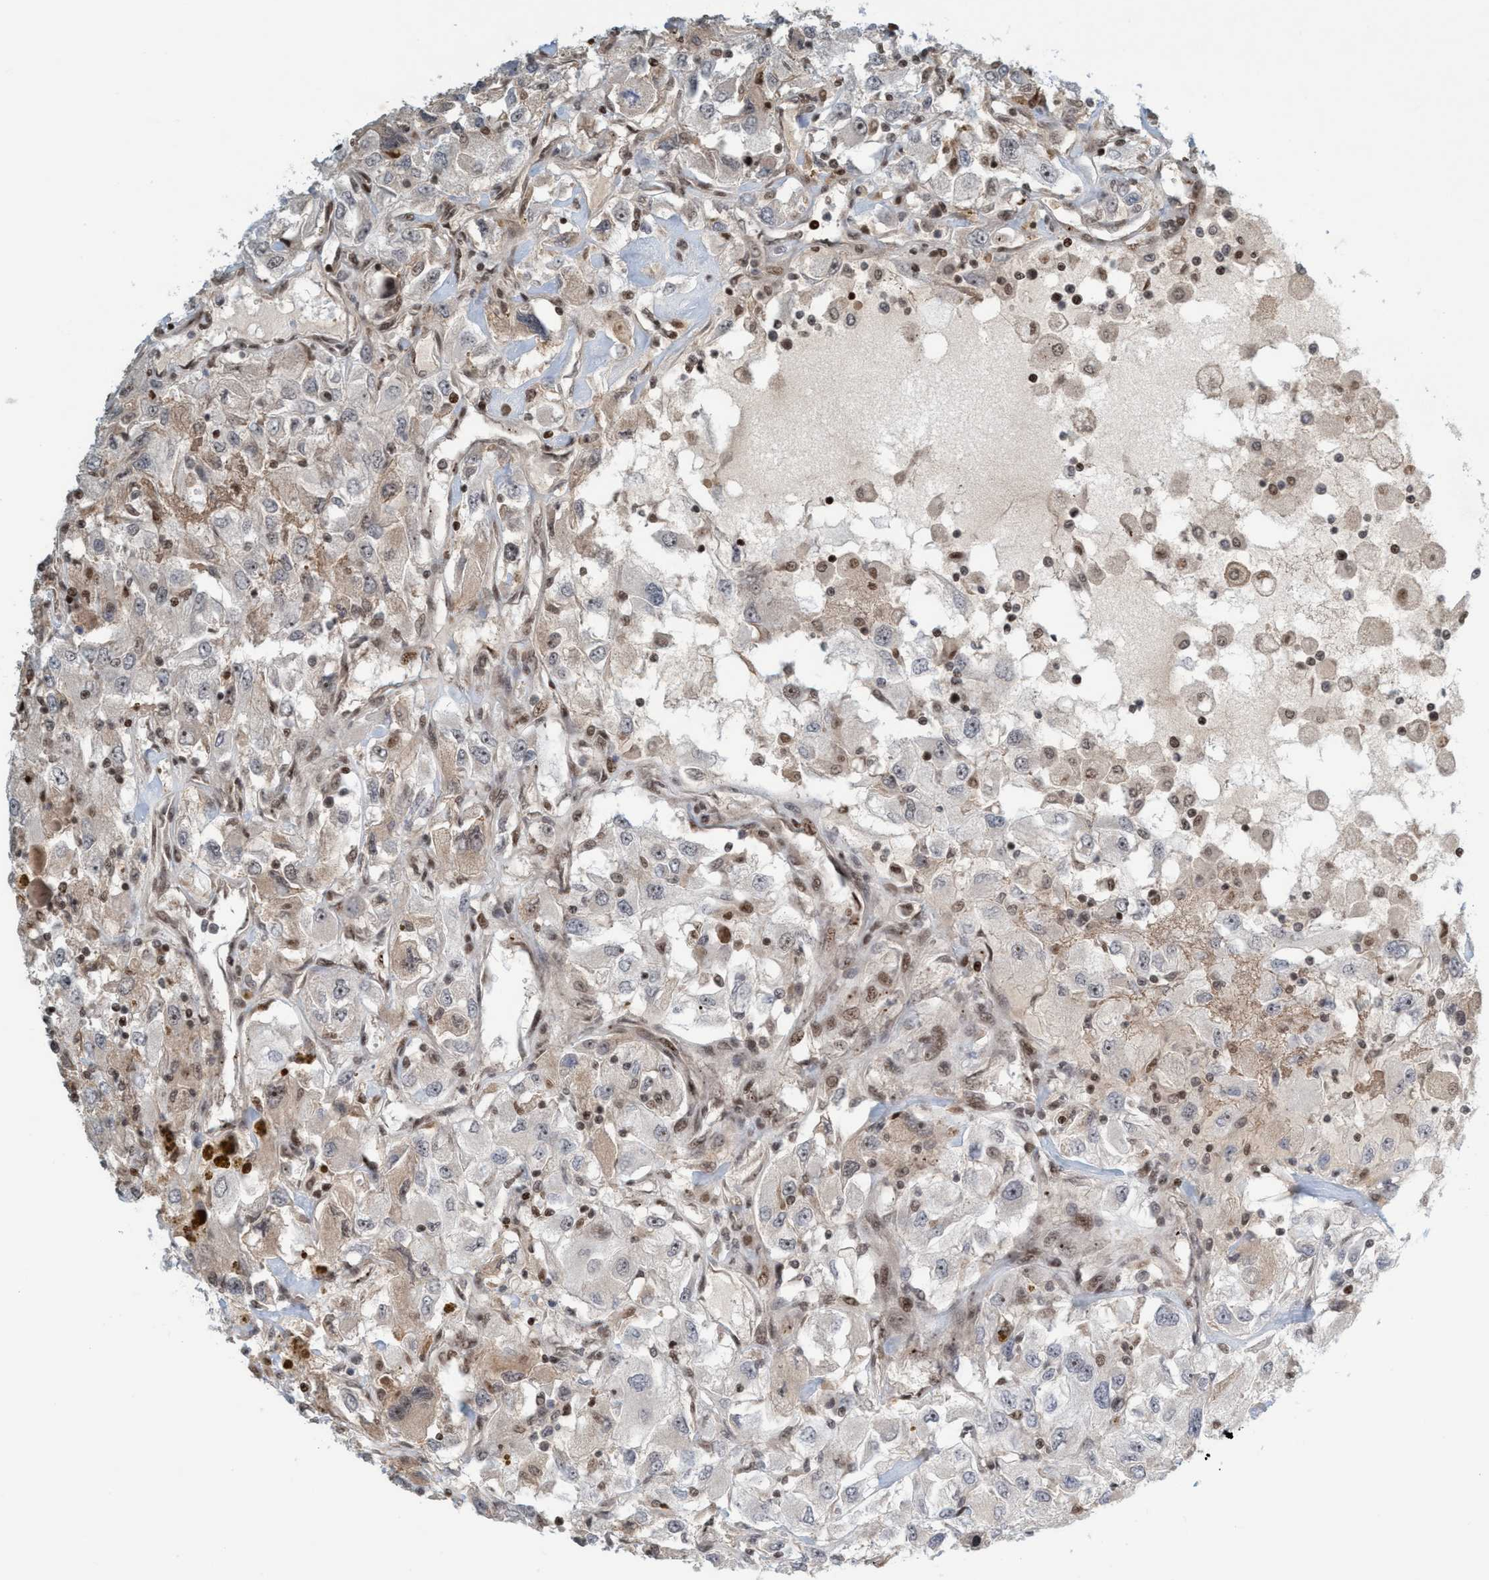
{"staining": {"intensity": "moderate", "quantity": "<25%", "location": "nuclear"}, "tissue": "renal cancer", "cell_type": "Tumor cells", "image_type": "cancer", "snomed": [{"axis": "morphology", "description": "Adenocarcinoma, NOS"}, {"axis": "topography", "description": "Kidney"}], "caption": "Renal adenocarcinoma was stained to show a protein in brown. There is low levels of moderate nuclear staining in about <25% of tumor cells.", "gene": "SMCR8", "patient": {"sex": "female", "age": 52}}